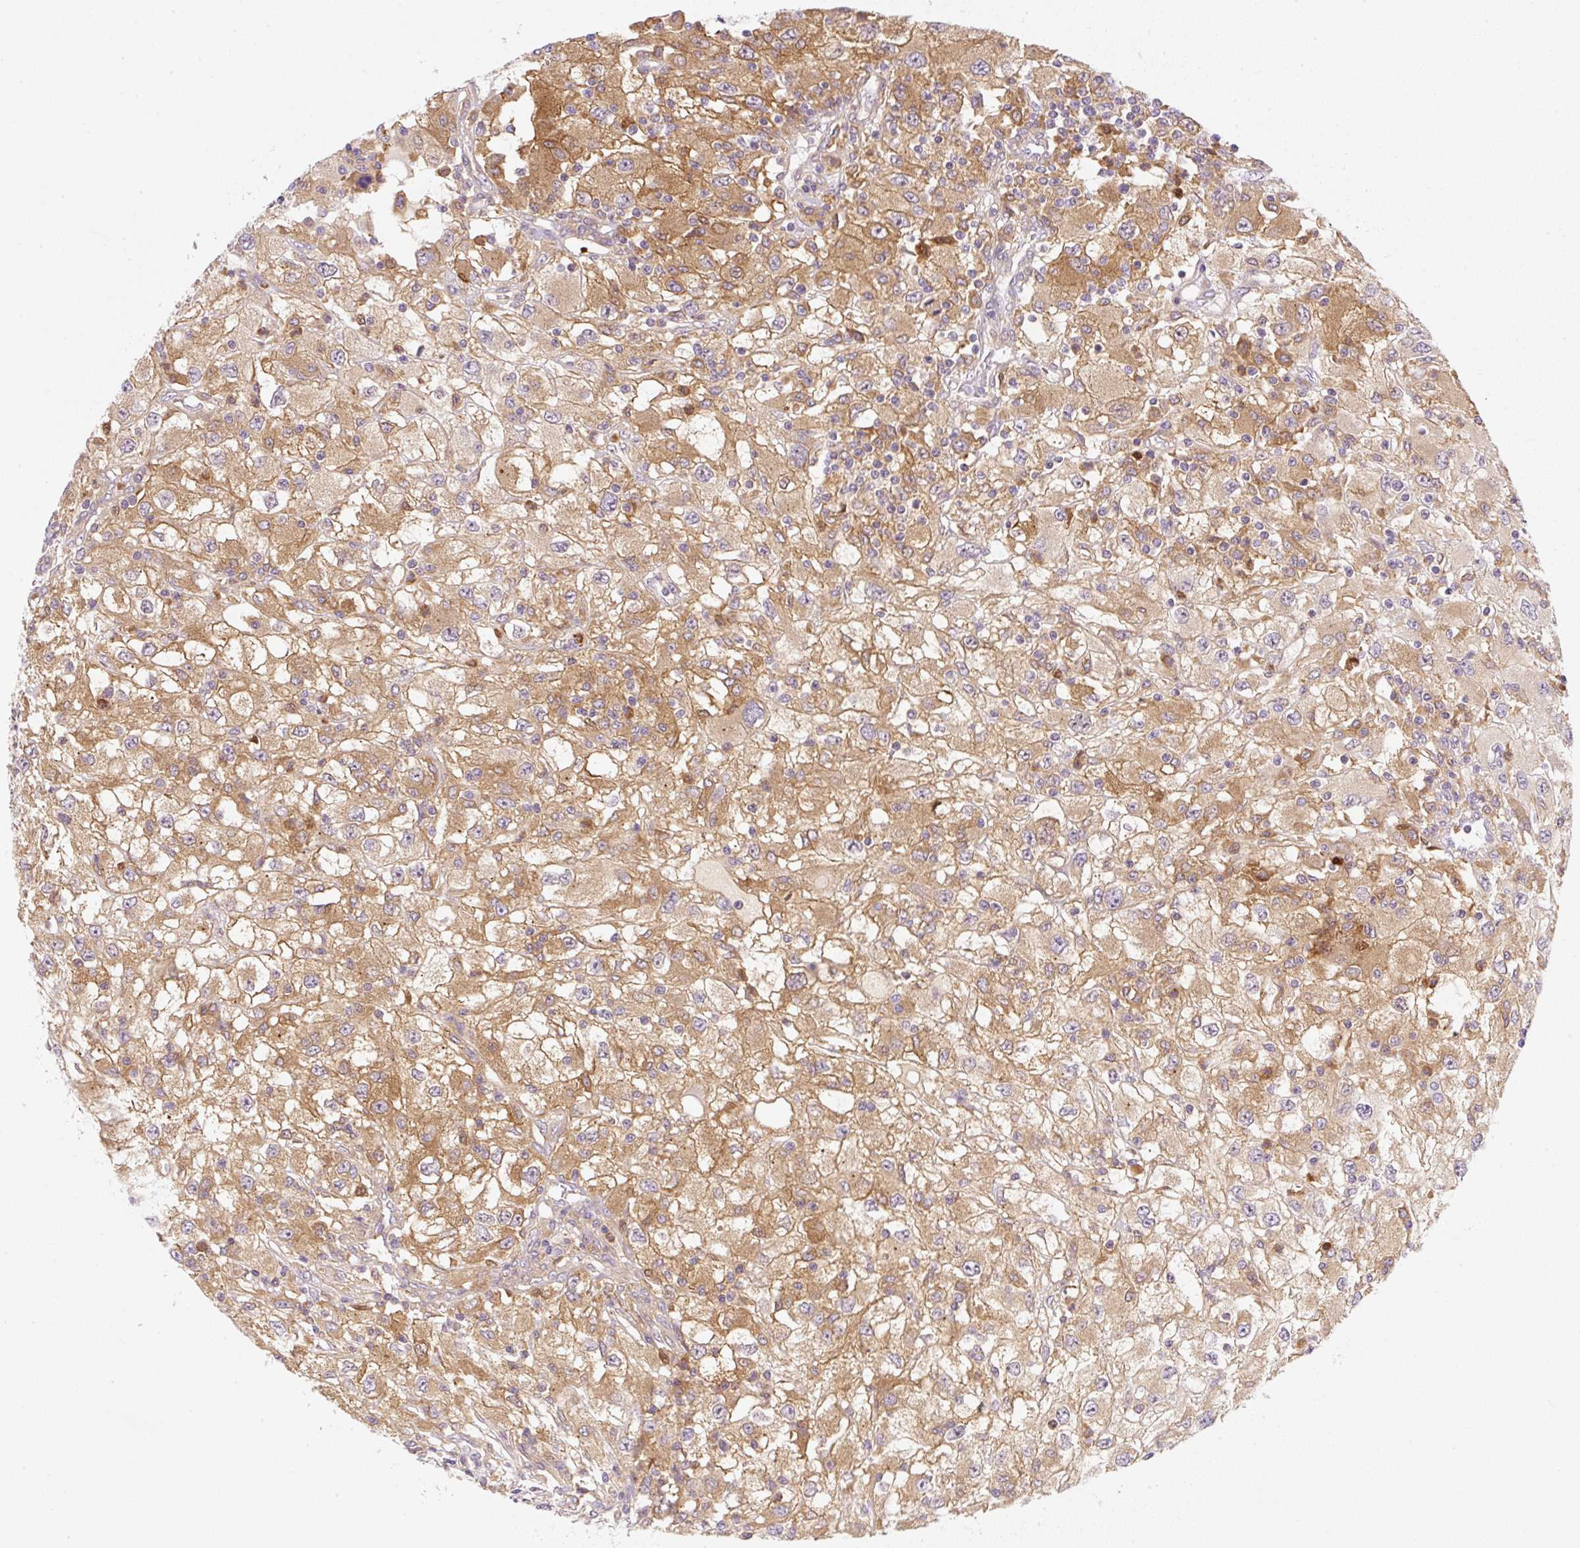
{"staining": {"intensity": "moderate", "quantity": ">75%", "location": "cytoplasmic/membranous"}, "tissue": "renal cancer", "cell_type": "Tumor cells", "image_type": "cancer", "snomed": [{"axis": "morphology", "description": "Adenocarcinoma, NOS"}, {"axis": "topography", "description": "Kidney"}], "caption": "Brown immunohistochemical staining in renal adenocarcinoma displays moderate cytoplasmic/membranous staining in about >75% of tumor cells.", "gene": "OMA1", "patient": {"sex": "female", "age": 67}}